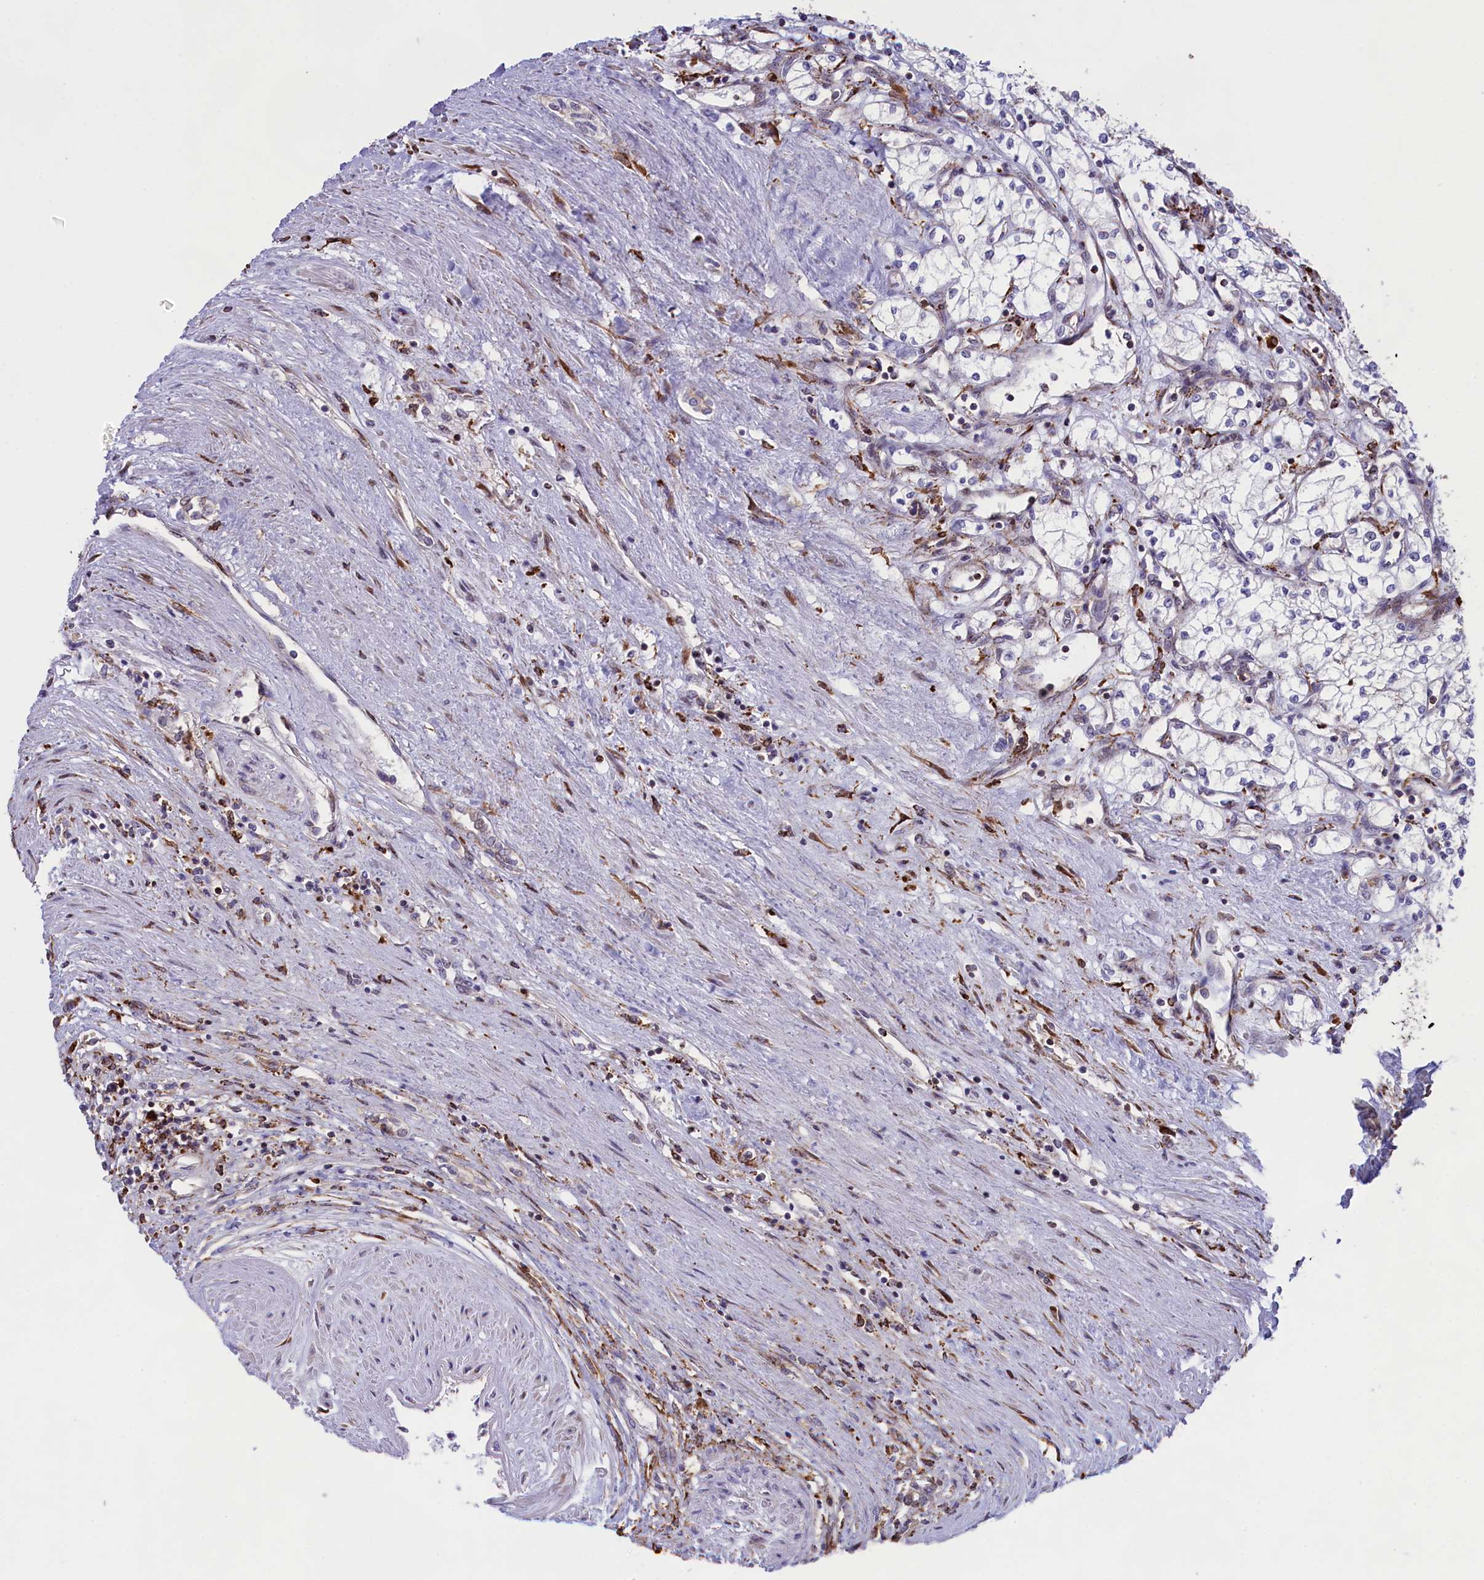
{"staining": {"intensity": "negative", "quantity": "none", "location": "none"}, "tissue": "renal cancer", "cell_type": "Tumor cells", "image_type": "cancer", "snomed": [{"axis": "morphology", "description": "Adenocarcinoma, NOS"}, {"axis": "topography", "description": "Kidney"}], "caption": "There is no significant expression in tumor cells of renal cancer (adenocarcinoma).", "gene": "MAN2B1", "patient": {"sex": "male", "age": 59}}